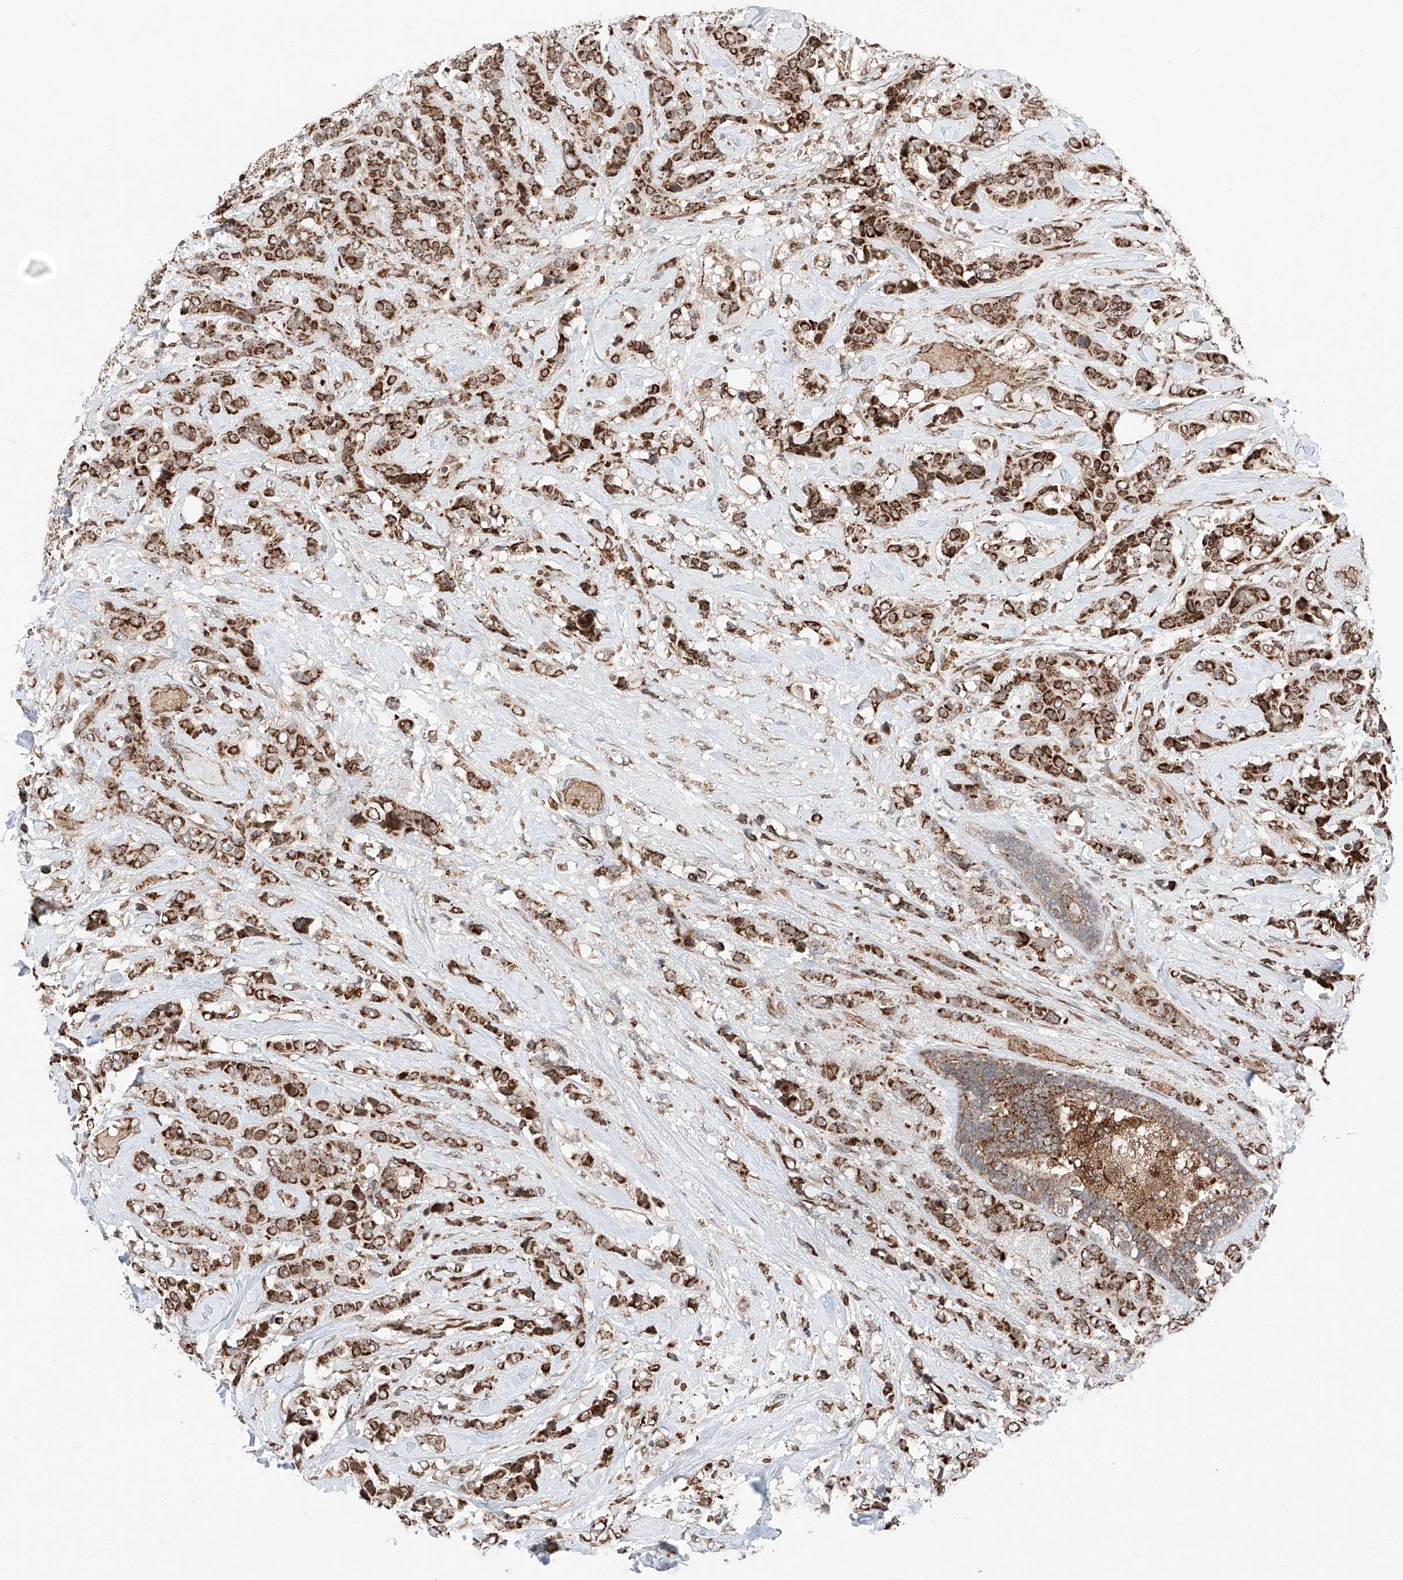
{"staining": {"intensity": "strong", "quantity": ">75%", "location": "cytoplasmic/membranous"}, "tissue": "breast cancer", "cell_type": "Tumor cells", "image_type": "cancer", "snomed": [{"axis": "morphology", "description": "Lobular carcinoma"}, {"axis": "topography", "description": "Breast"}], "caption": "About >75% of tumor cells in human breast cancer (lobular carcinoma) demonstrate strong cytoplasmic/membranous protein expression as visualized by brown immunohistochemical staining.", "gene": "ZSCAN29", "patient": {"sex": "female", "age": 51}}